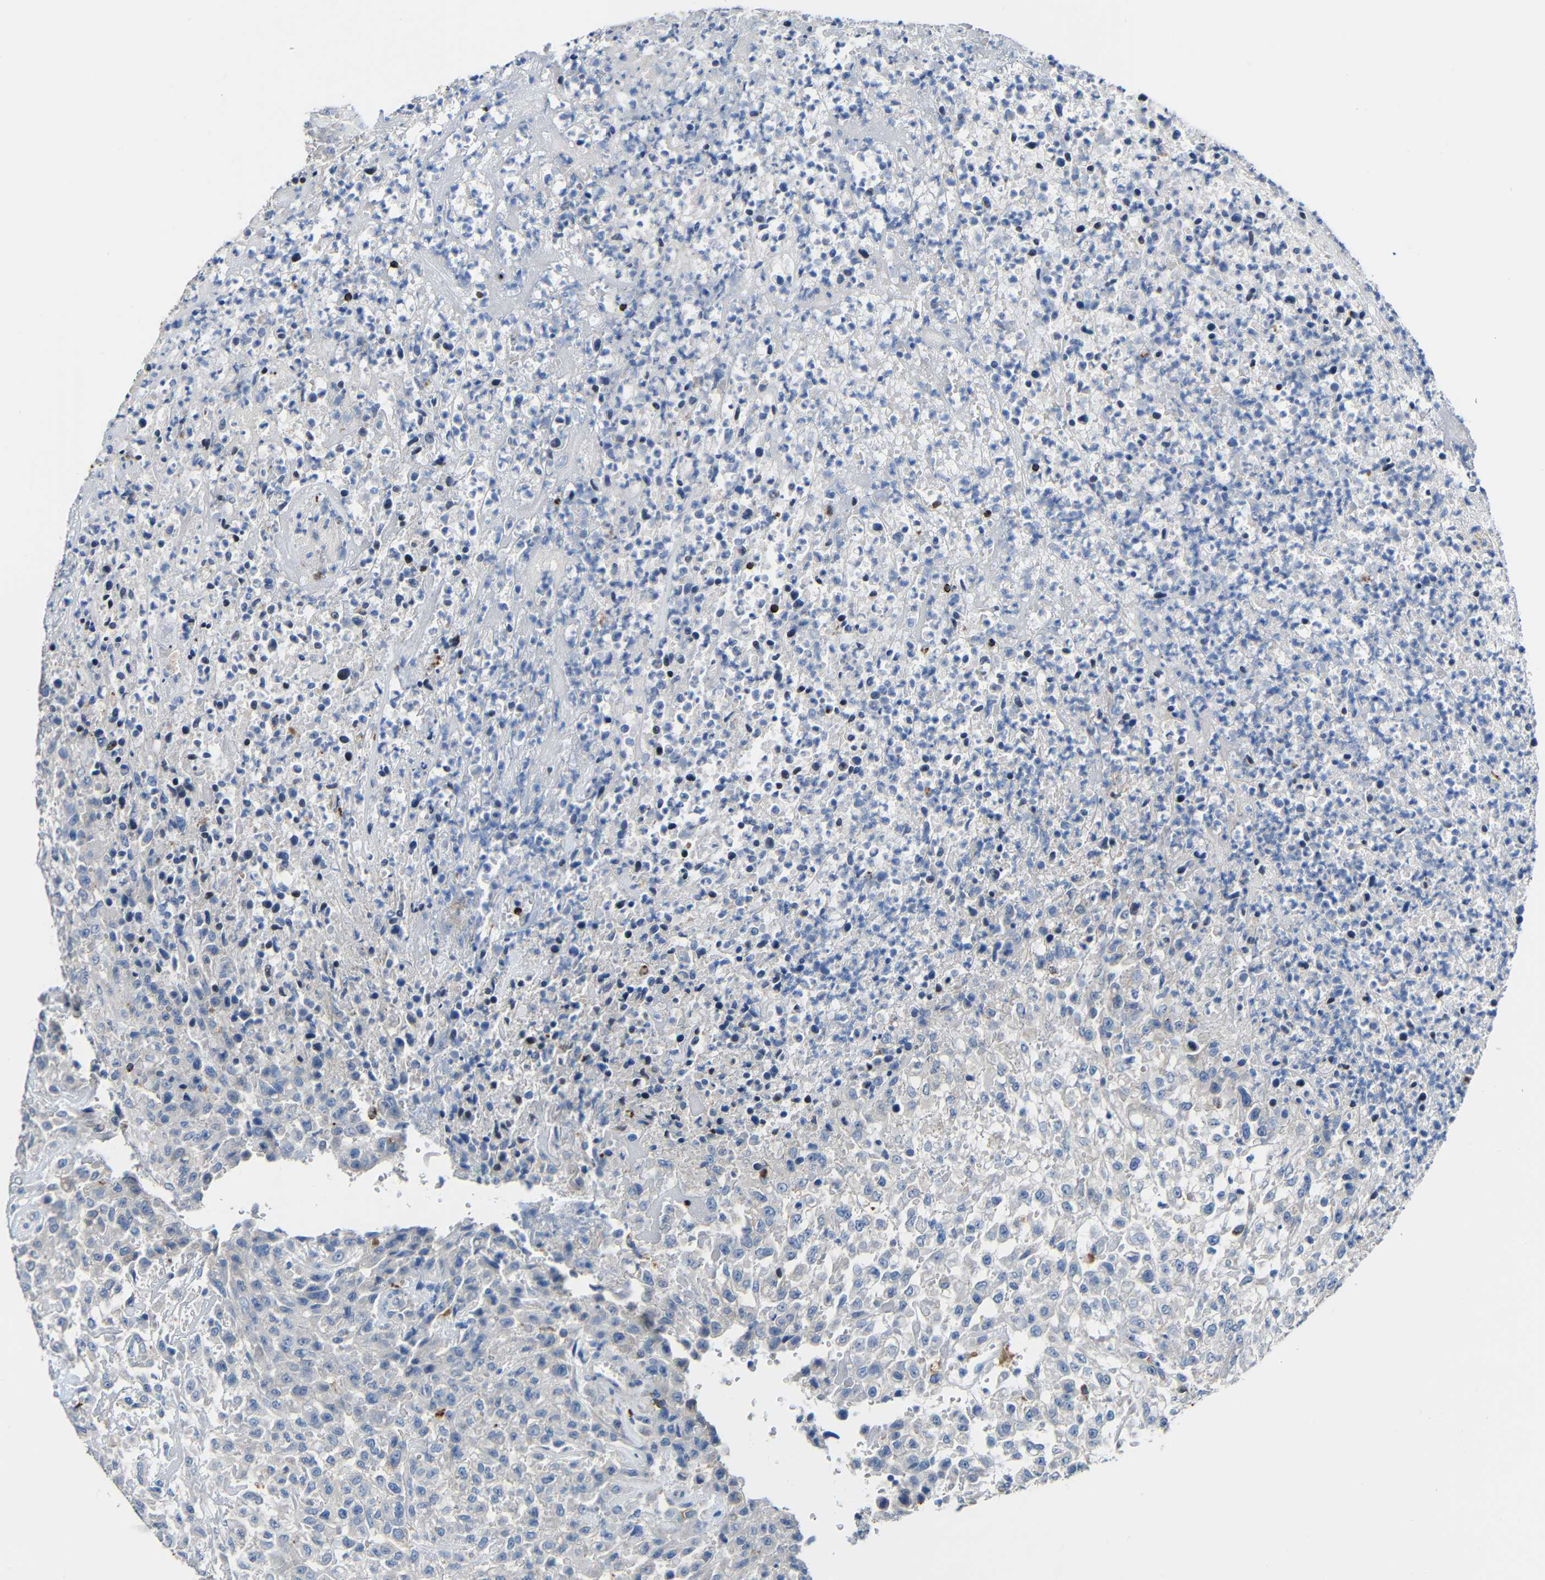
{"staining": {"intensity": "weak", "quantity": ">75%", "location": "cytoplasmic/membranous"}, "tissue": "urothelial cancer", "cell_type": "Tumor cells", "image_type": "cancer", "snomed": [{"axis": "morphology", "description": "Urothelial carcinoma, High grade"}, {"axis": "topography", "description": "Urinary bladder"}], "caption": "Human high-grade urothelial carcinoma stained with a brown dye displays weak cytoplasmic/membranous positive positivity in approximately >75% of tumor cells.", "gene": "HLA-DMA", "patient": {"sex": "male", "age": 46}}